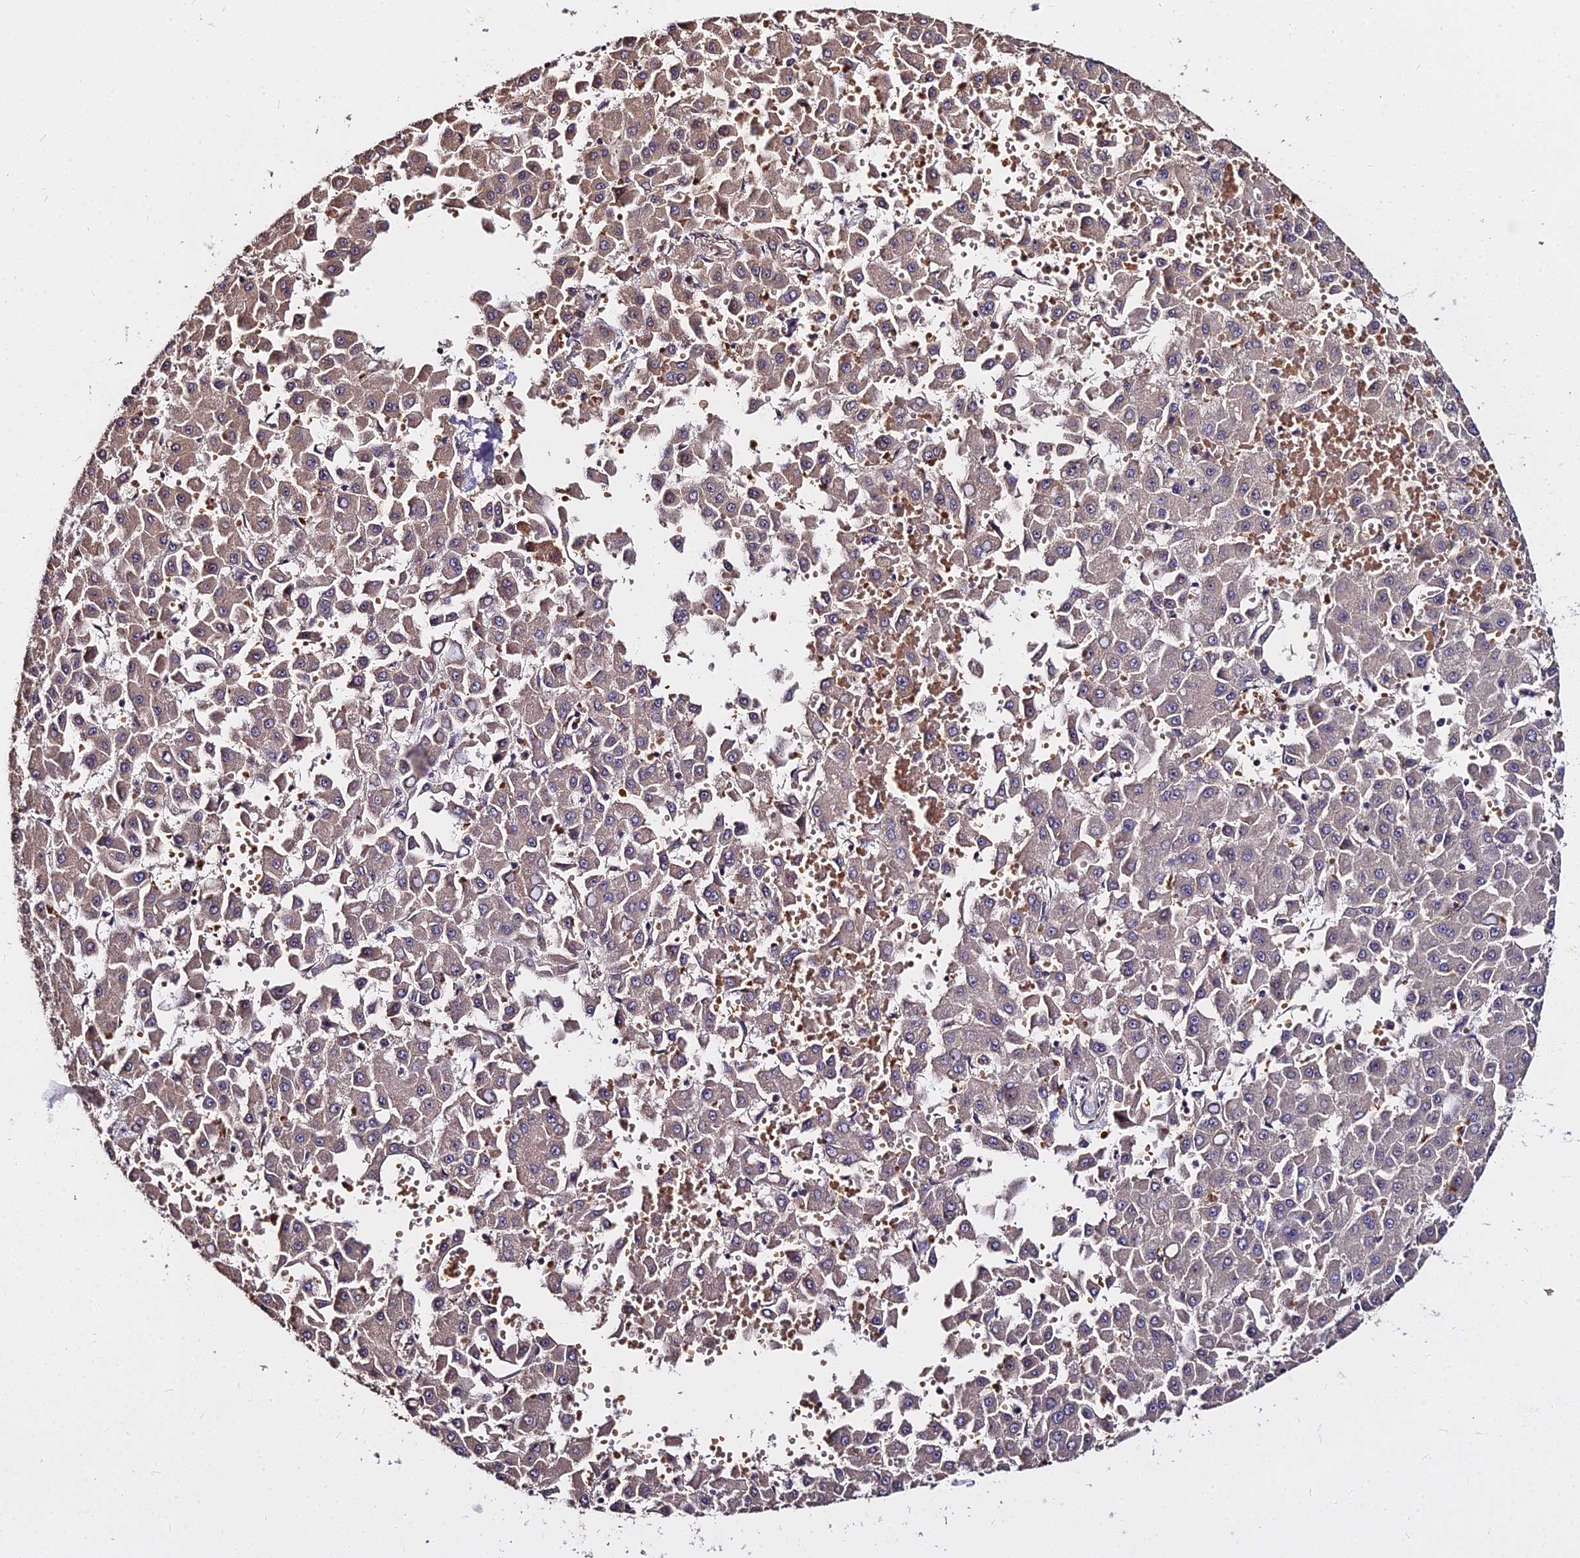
{"staining": {"intensity": "moderate", "quantity": "25%-75%", "location": "cytoplasmic/membranous"}, "tissue": "liver cancer", "cell_type": "Tumor cells", "image_type": "cancer", "snomed": [{"axis": "morphology", "description": "Carcinoma, Hepatocellular, NOS"}, {"axis": "topography", "description": "Liver"}], "caption": "Immunohistochemistry (DAB) staining of liver cancer demonstrates moderate cytoplasmic/membranous protein positivity in approximately 25%-75% of tumor cells.", "gene": "ZDBF2", "patient": {"sex": "male", "age": 47}}